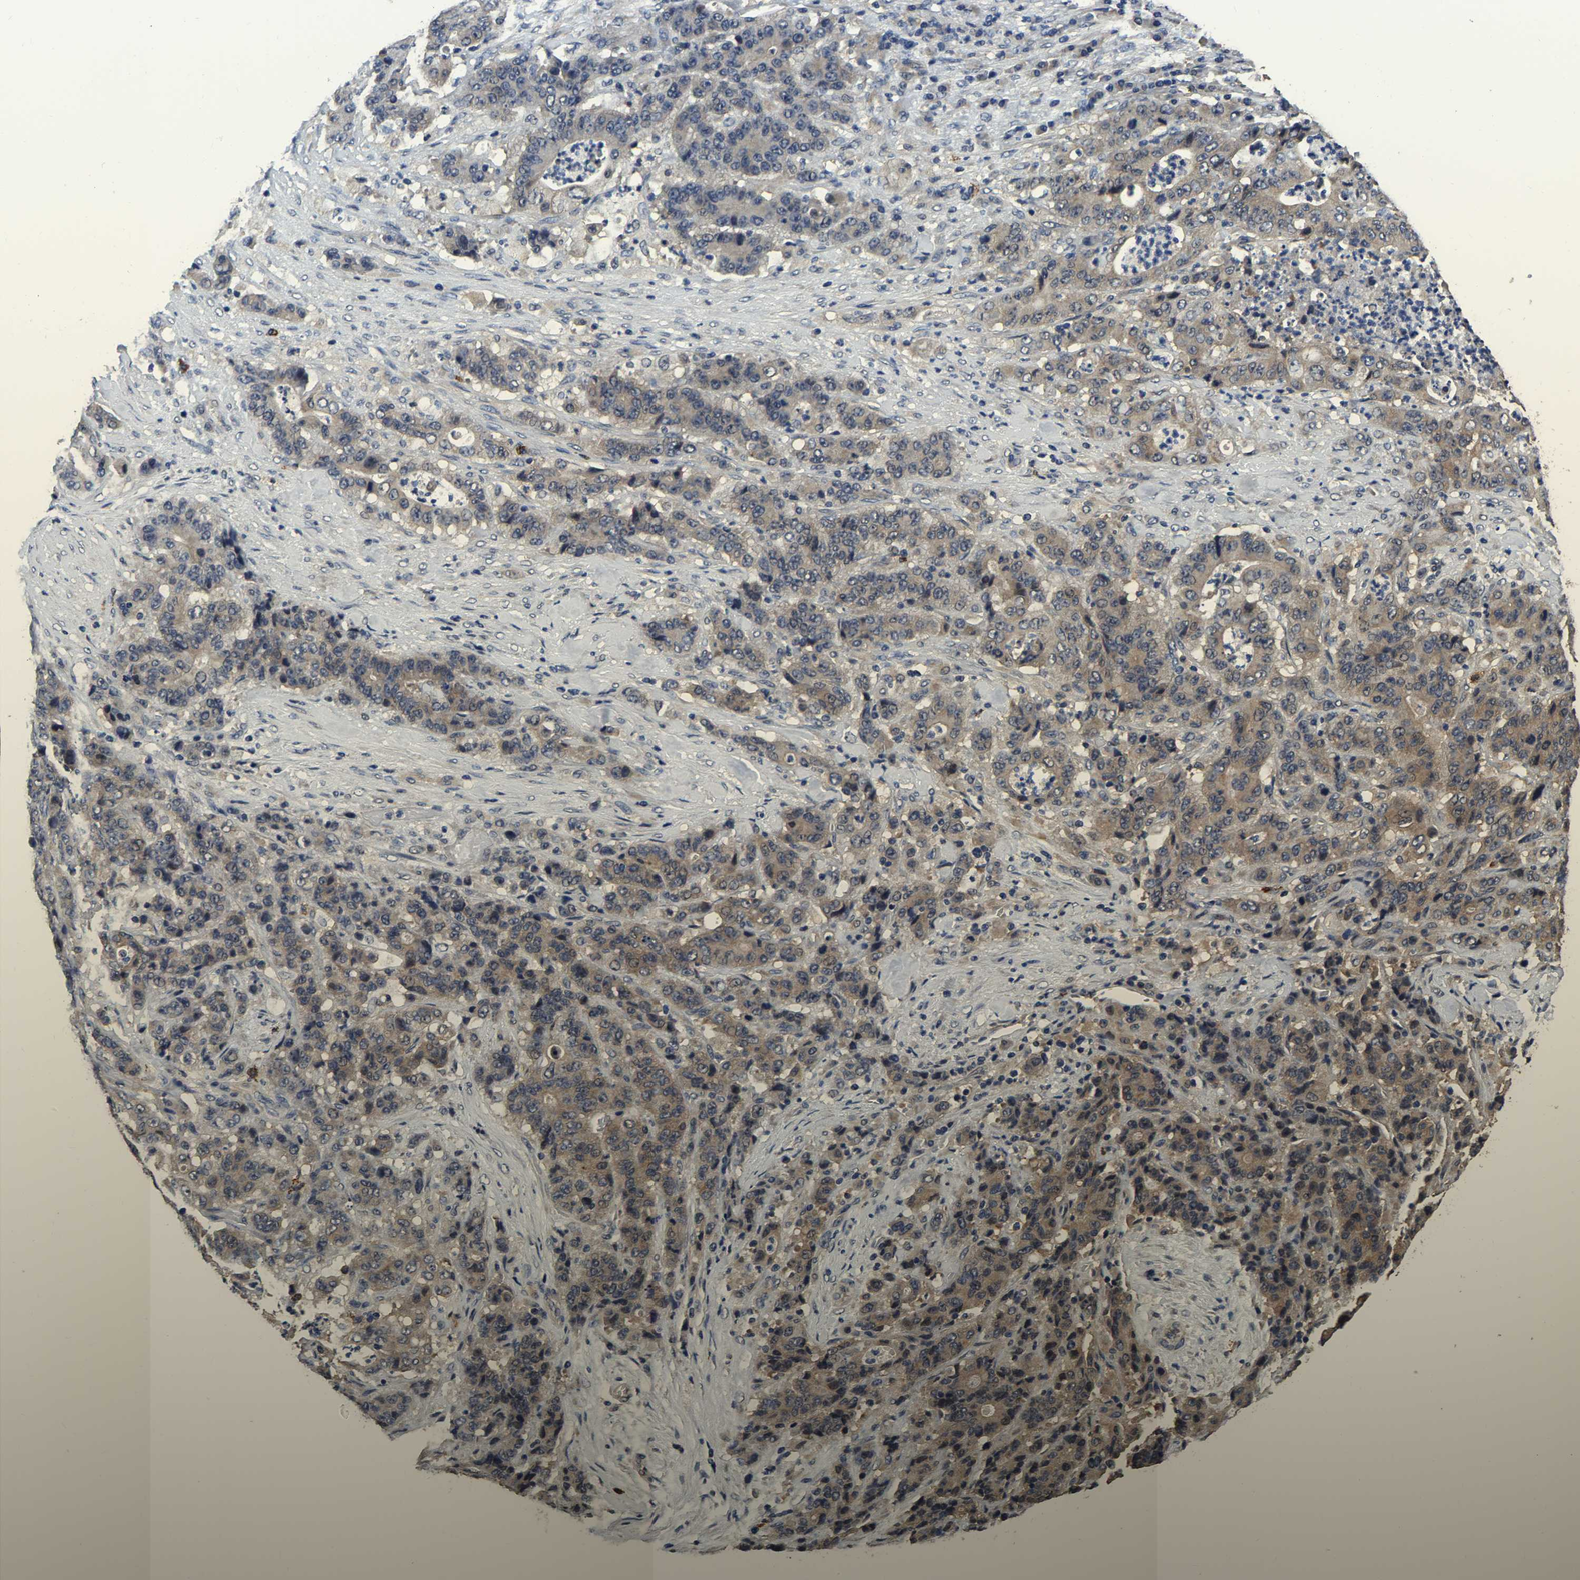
{"staining": {"intensity": "moderate", "quantity": ">75%", "location": "cytoplasmic/membranous"}, "tissue": "stomach cancer", "cell_type": "Tumor cells", "image_type": "cancer", "snomed": [{"axis": "morphology", "description": "Adenocarcinoma, NOS"}, {"axis": "topography", "description": "Stomach"}], "caption": "An immunohistochemistry (IHC) image of tumor tissue is shown. Protein staining in brown shows moderate cytoplasmic/membranous positivity in stomach adenocarcinoma within tumor cells.", "gene": "STK32C", "patient": {"sex": "female", "age": 73}}